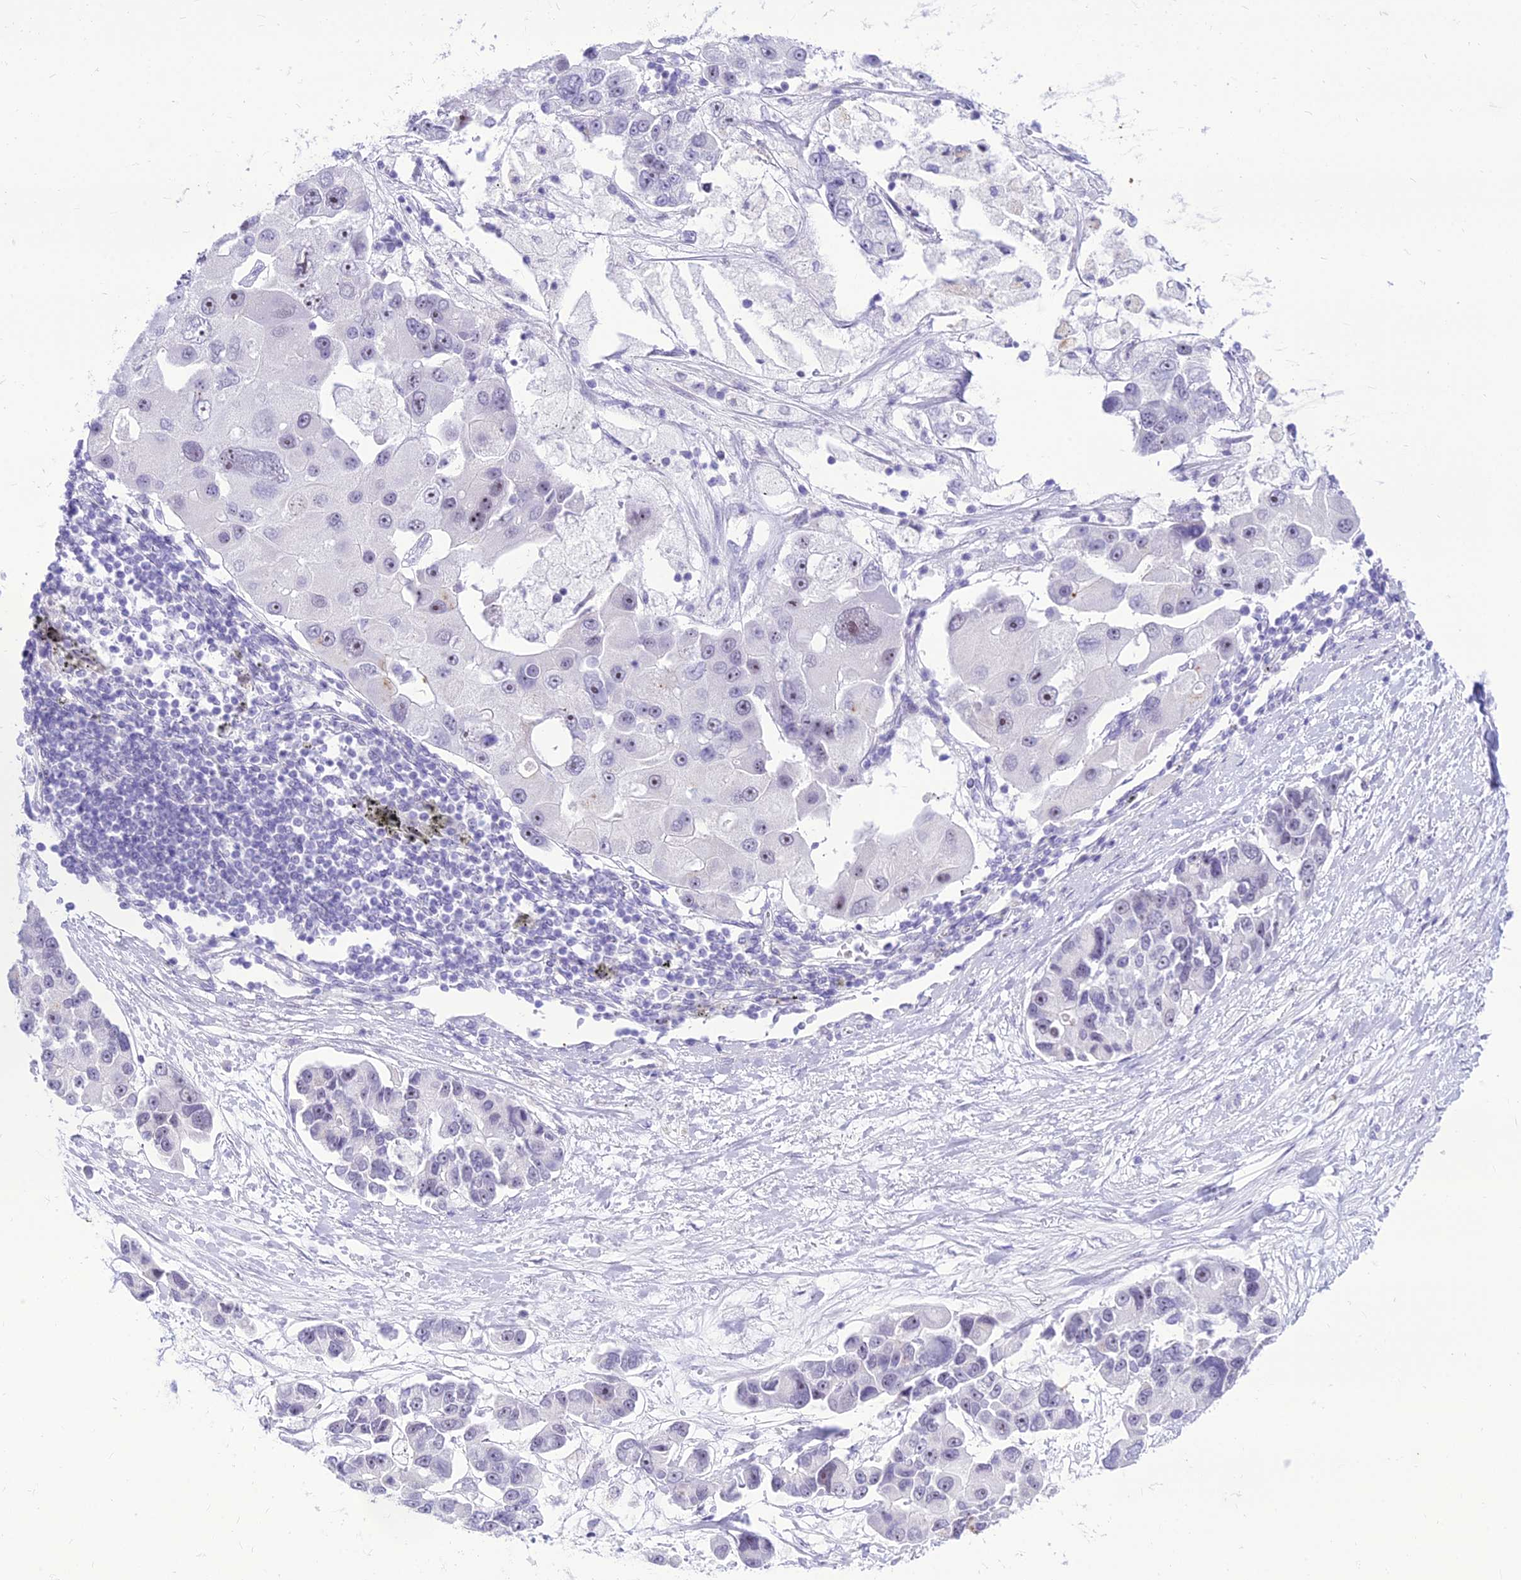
{"staining": {"intensity": "weak", "quantity": "25%-75%", "location": "nuclear"}, "tissue": "lung cancer", "cell_type": "Tumor cells", "image_type": "cancer", "snomed": [{"axis": "morphology", "description": "Adenocarcinoma, NOS"}, {"axis": "topography", "description": "Lung"}], "caption": "The histopathology image reveals staining of lung adenocarcinoma, revealing weak nuclear protein staining (brown color) within tumor cells.", "gene": "DHX40", "patient": {"sex": "female", "age": 54}}